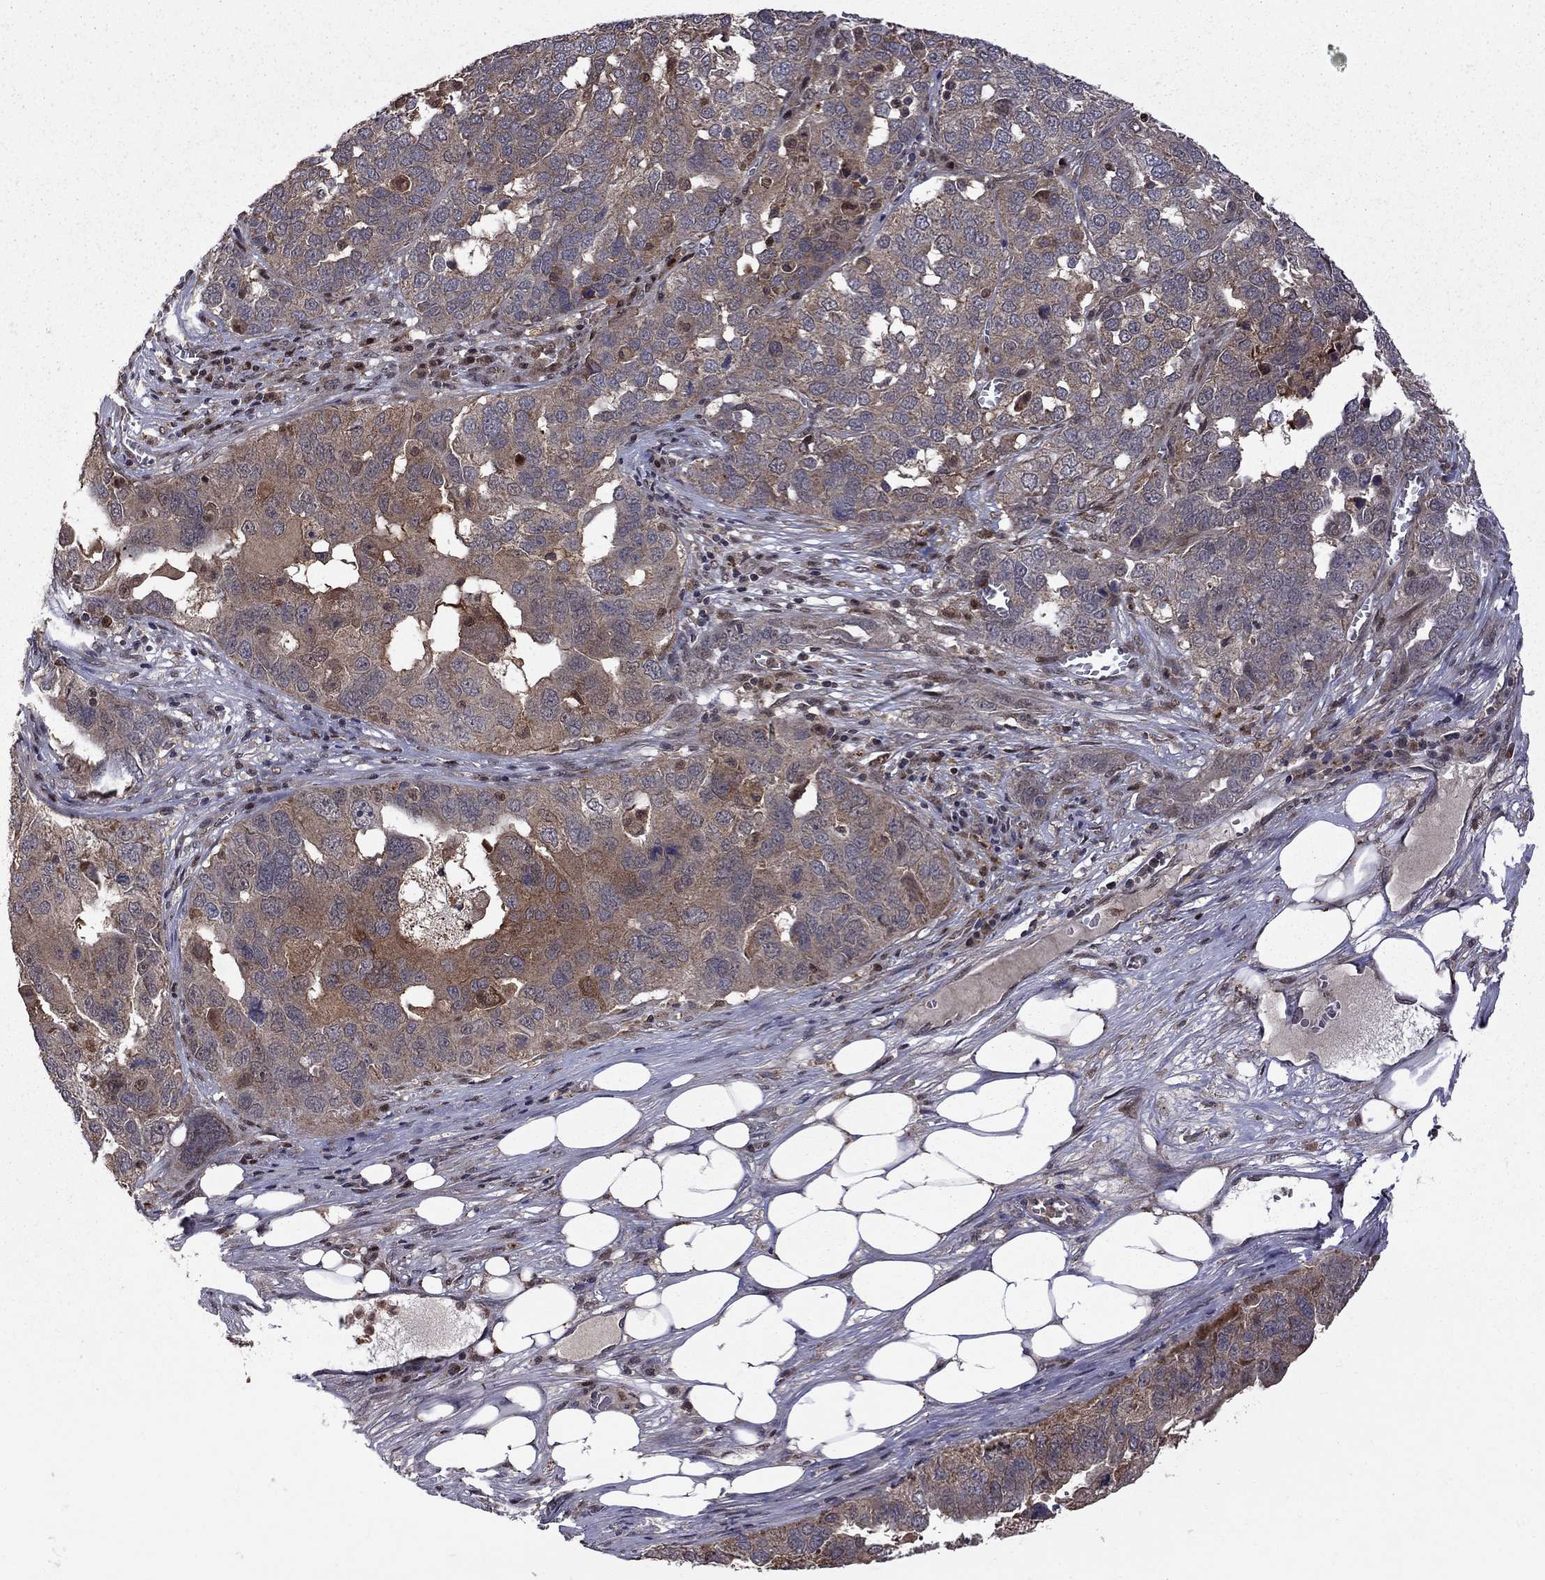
{"staining": {"intensity": "moderate", "quantity": "<25%", "location": "cytoplasmic/membranous"}, "tissue": "ovarian cancer", "cell_type": "Tumor cells", "image_type": "cancer", "snomed": [{"axis": "morphology", "description": "Carcinoma, endometroid"}, {"axis": "topography", "description": "Soft tissue"}, {"axis": "topography", "description": "Ovary"}], "caption": "Ovarian cancer (endometroid carcinoma) was stained to show a protein in brown. There is low levels of moderate cytoplasmic/membranous expression in about <25% of tumor cells. The protein of interest is shown in brown color, while the nuclei are stained blue.", "gene": "IPP", "patient": {"sex": "female", "age": 52}}